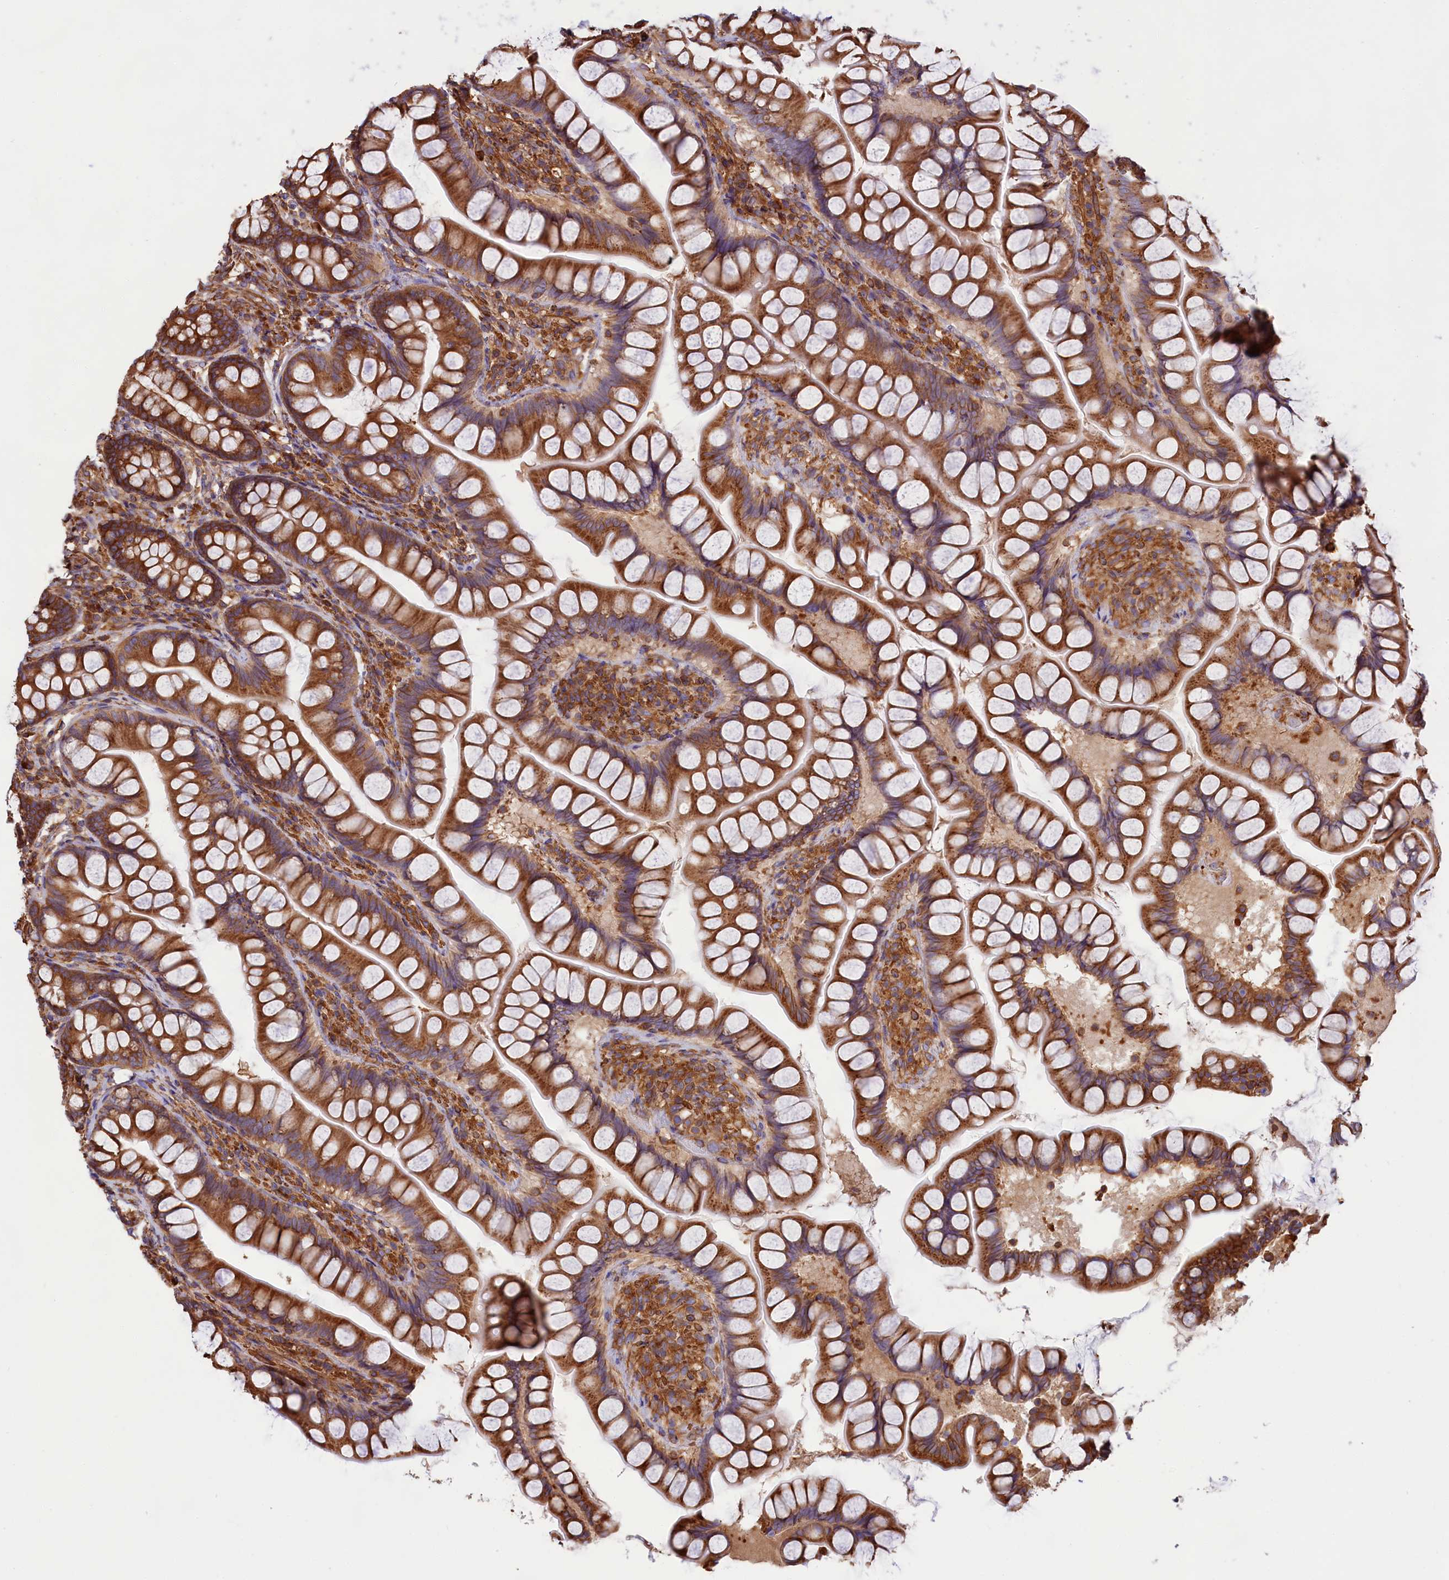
{"staining": {"intensity": "strong", "quantity": ">75%", "location": "cytoplasmic/membranous"}, "tissue": "small intestine", "cell_type": "Glandular cells", "image_type": "normal", "snomed": [{"axis": "morphology", "description": "Normal tissue, NOS"}, {"axis": "topography", "description": "Small intestine"}], "caption": "Small intestine stained with DAB IHC exhibits high levels of strong cytoplasmic/membranous expression in about >75% of glandular cells. The protein of interest is shown in brown color, while the nuclei are stained blue.", "gene": "GYS1", "patient": {"sex": "male", "age": 70}}